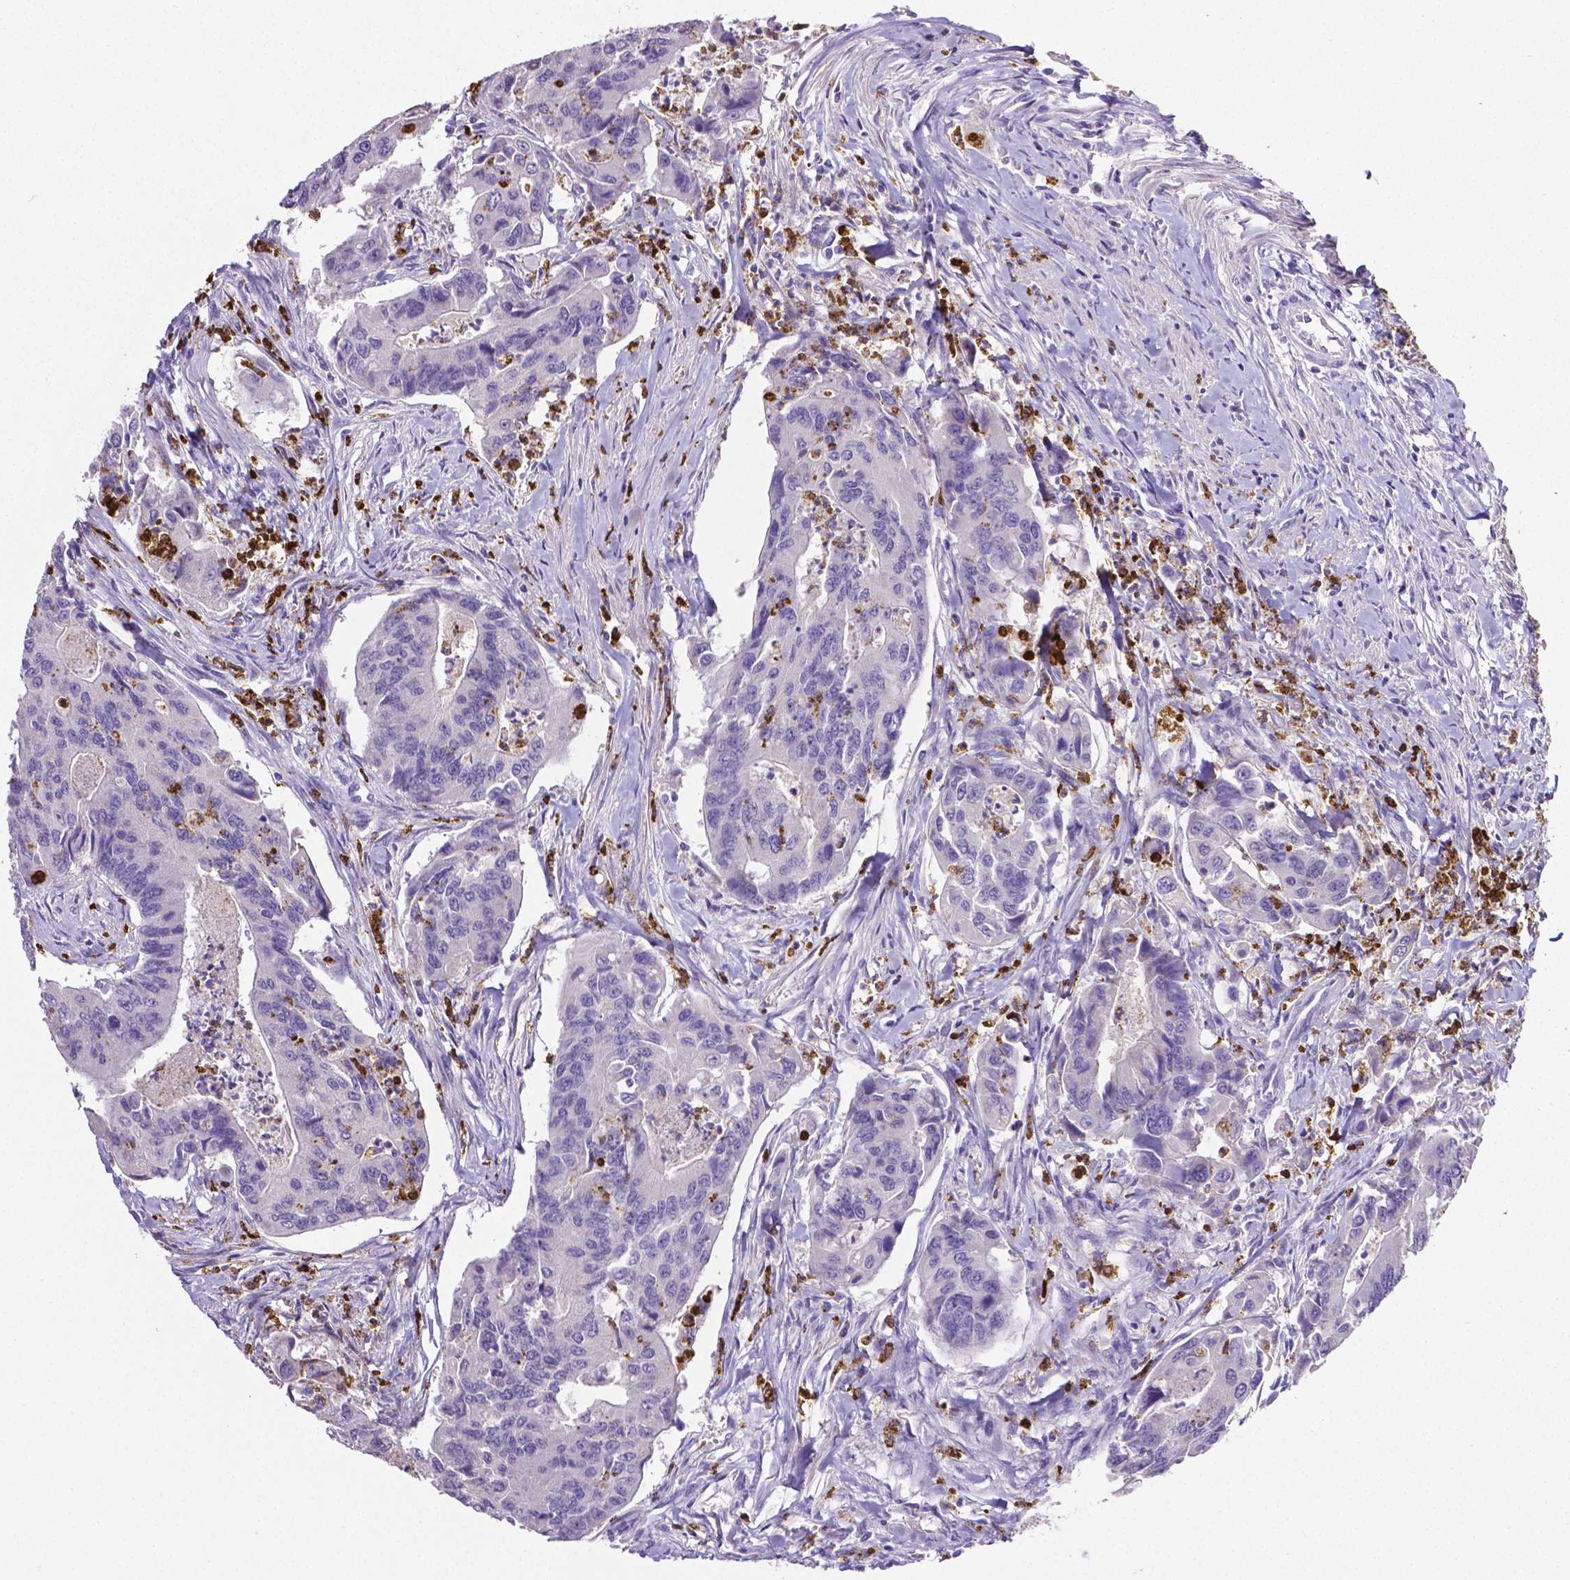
{"staining": {"intensity": "negative", "quantity": "none", "location": "none"}, "tissue": "colorectal cancer", "cell_type": "Tumor cells", "image_type": "cancer", "snomed": [{"axis": "morphology", "description": "Adenocarcinoma, NOS"}, {"axis": "topography", "description": "Colon"}], "caption": "This is an IHC micrograph of human colorectal adenocarcinoma. There is no staining in tumor cells.", "gene": "MMP9", "patient": {"sex": "female", "age": 67}}